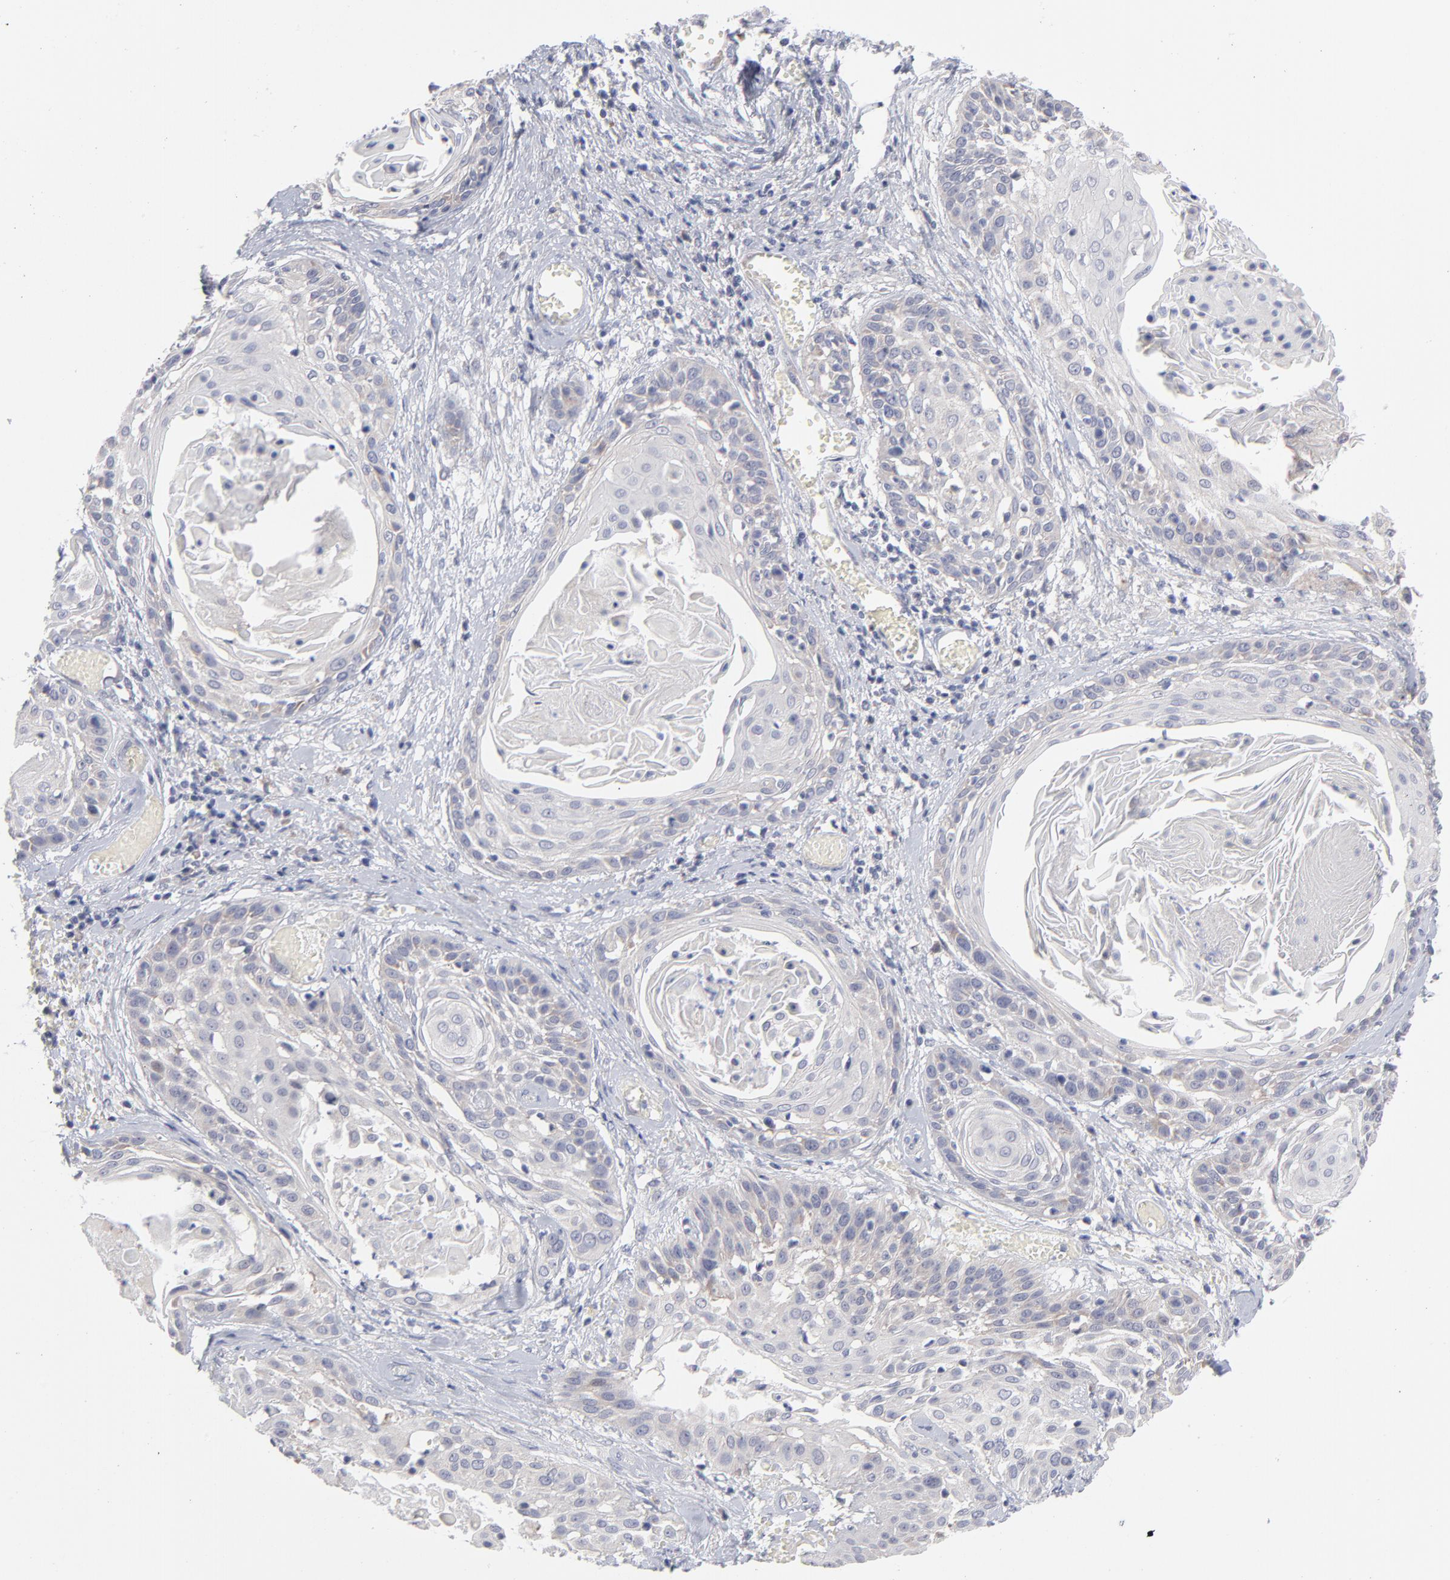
{"staining": {"intensity": "negative", "quantity": "none", "location": "none"}, "tissue": "cervical cancer", "cell_type": "Tumor cells", "image_type": "cancer", "snomed": [{"axis": "morphology", "description": "Squamous cell carcinoma, NOS"}, {"axis": "topography", "description": "Cervix"}], "caption": "The histopathology image displays no significant positivity in tumor cells of cervical cancer.", "gene": "RPS24", "patient": {"sex": "female", "age": 57}}